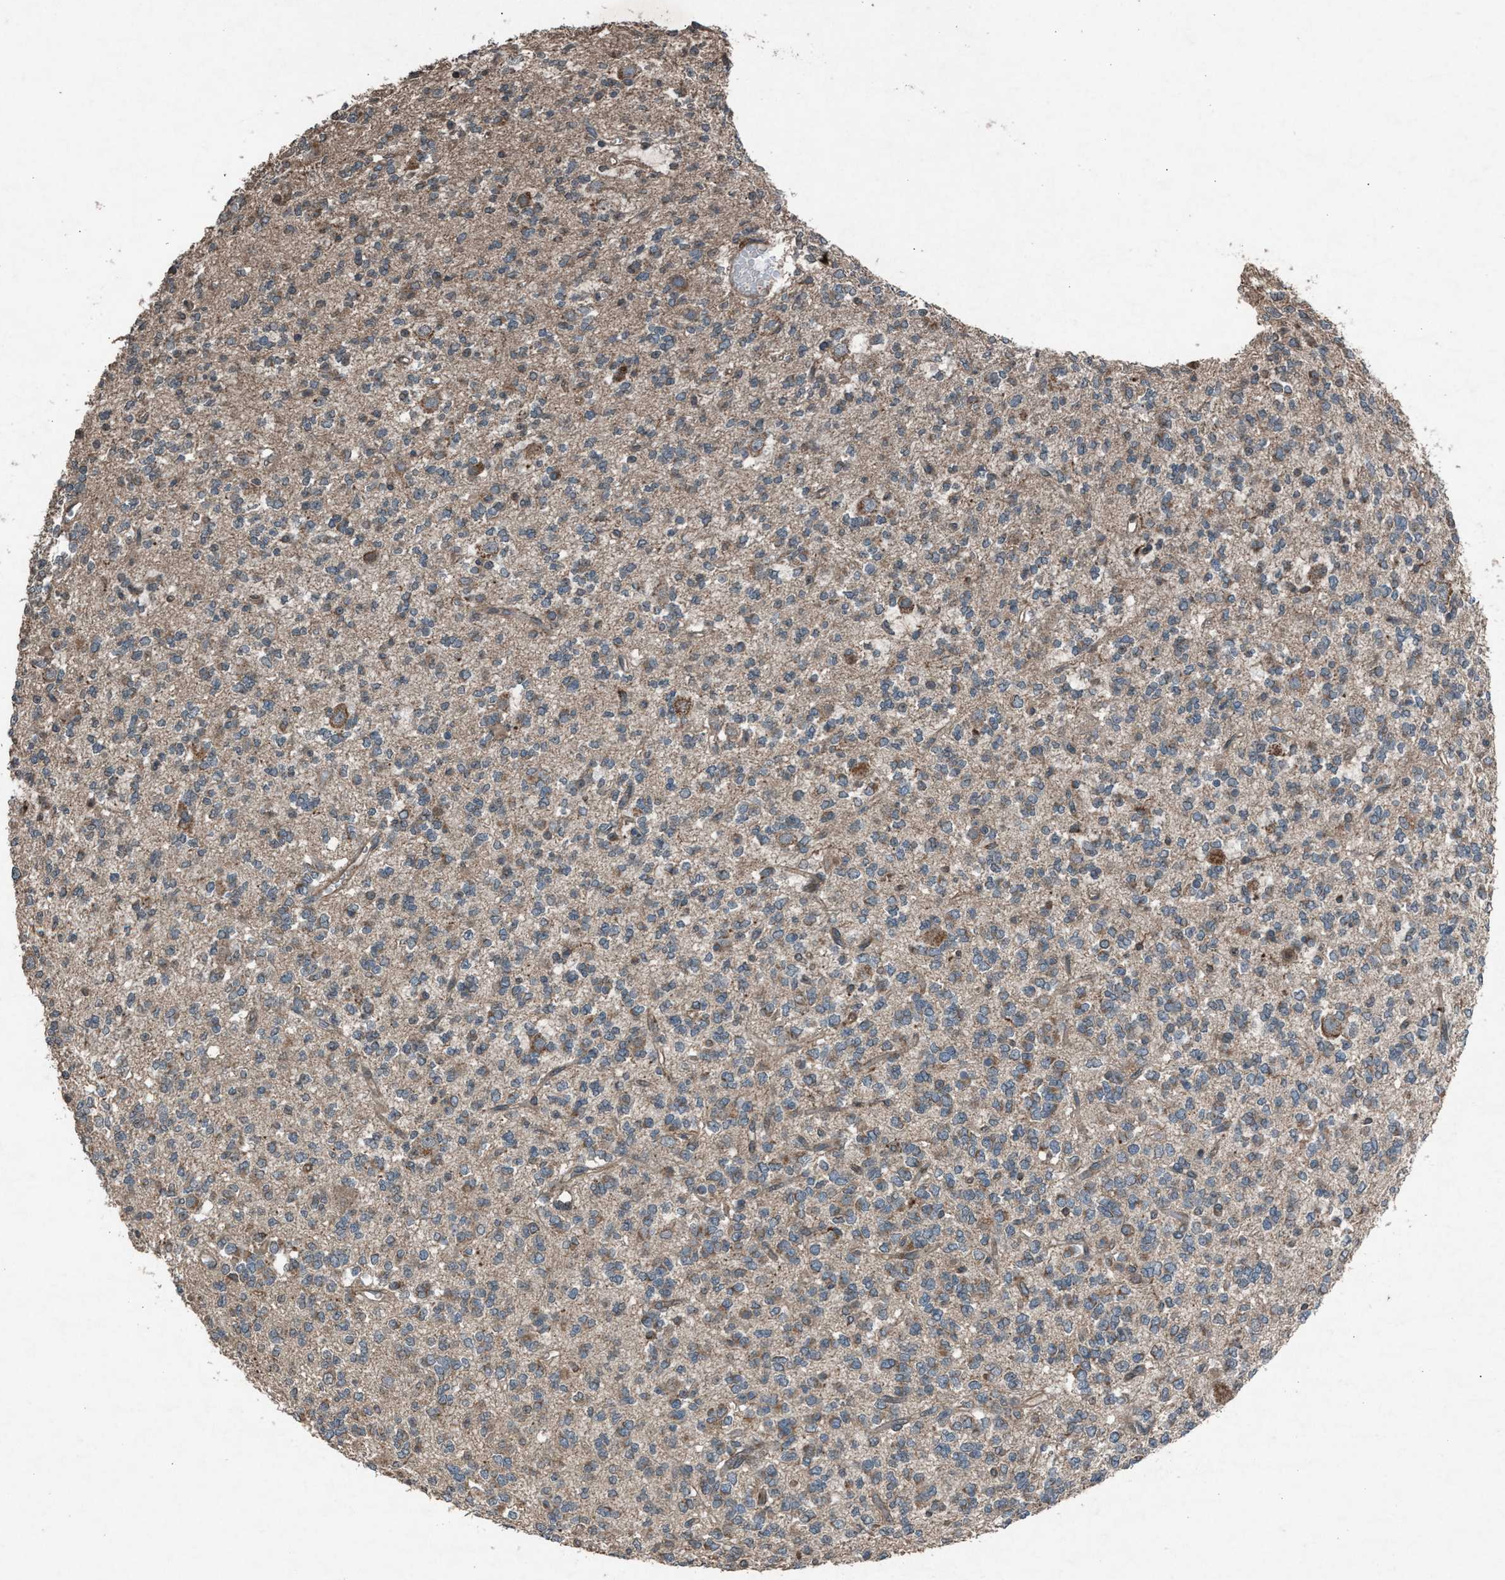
{"staining": {"intensity": "weak", "quantity": "25%-75%", "location": "cytoplasmic/membranous"}, "tissue": "glioma", "cell_type": "Tumor cells", "image_type": "cancer", "snomed": [{"axis": "morphology", "description": "Glioma, malignant, Low grade"}, {"axis": "topography", "description": "Brain"}], "caption": "Immunohistochemistry (IHC) staining of malignant low-grade glioma, which reveals low levels of weak cytoplasmic/membranous staining in about 25%-75% of tumor cells indicating weak cytoplasmic/membranous protein expression. The staining was performed using DAB (3,3'-diaminobenzidine) (brown) for protein detection and nuclei were counterstained in hematoxylin (blue).", "gene": "CALR", "patient": {"sex": "male", "age": 38}}